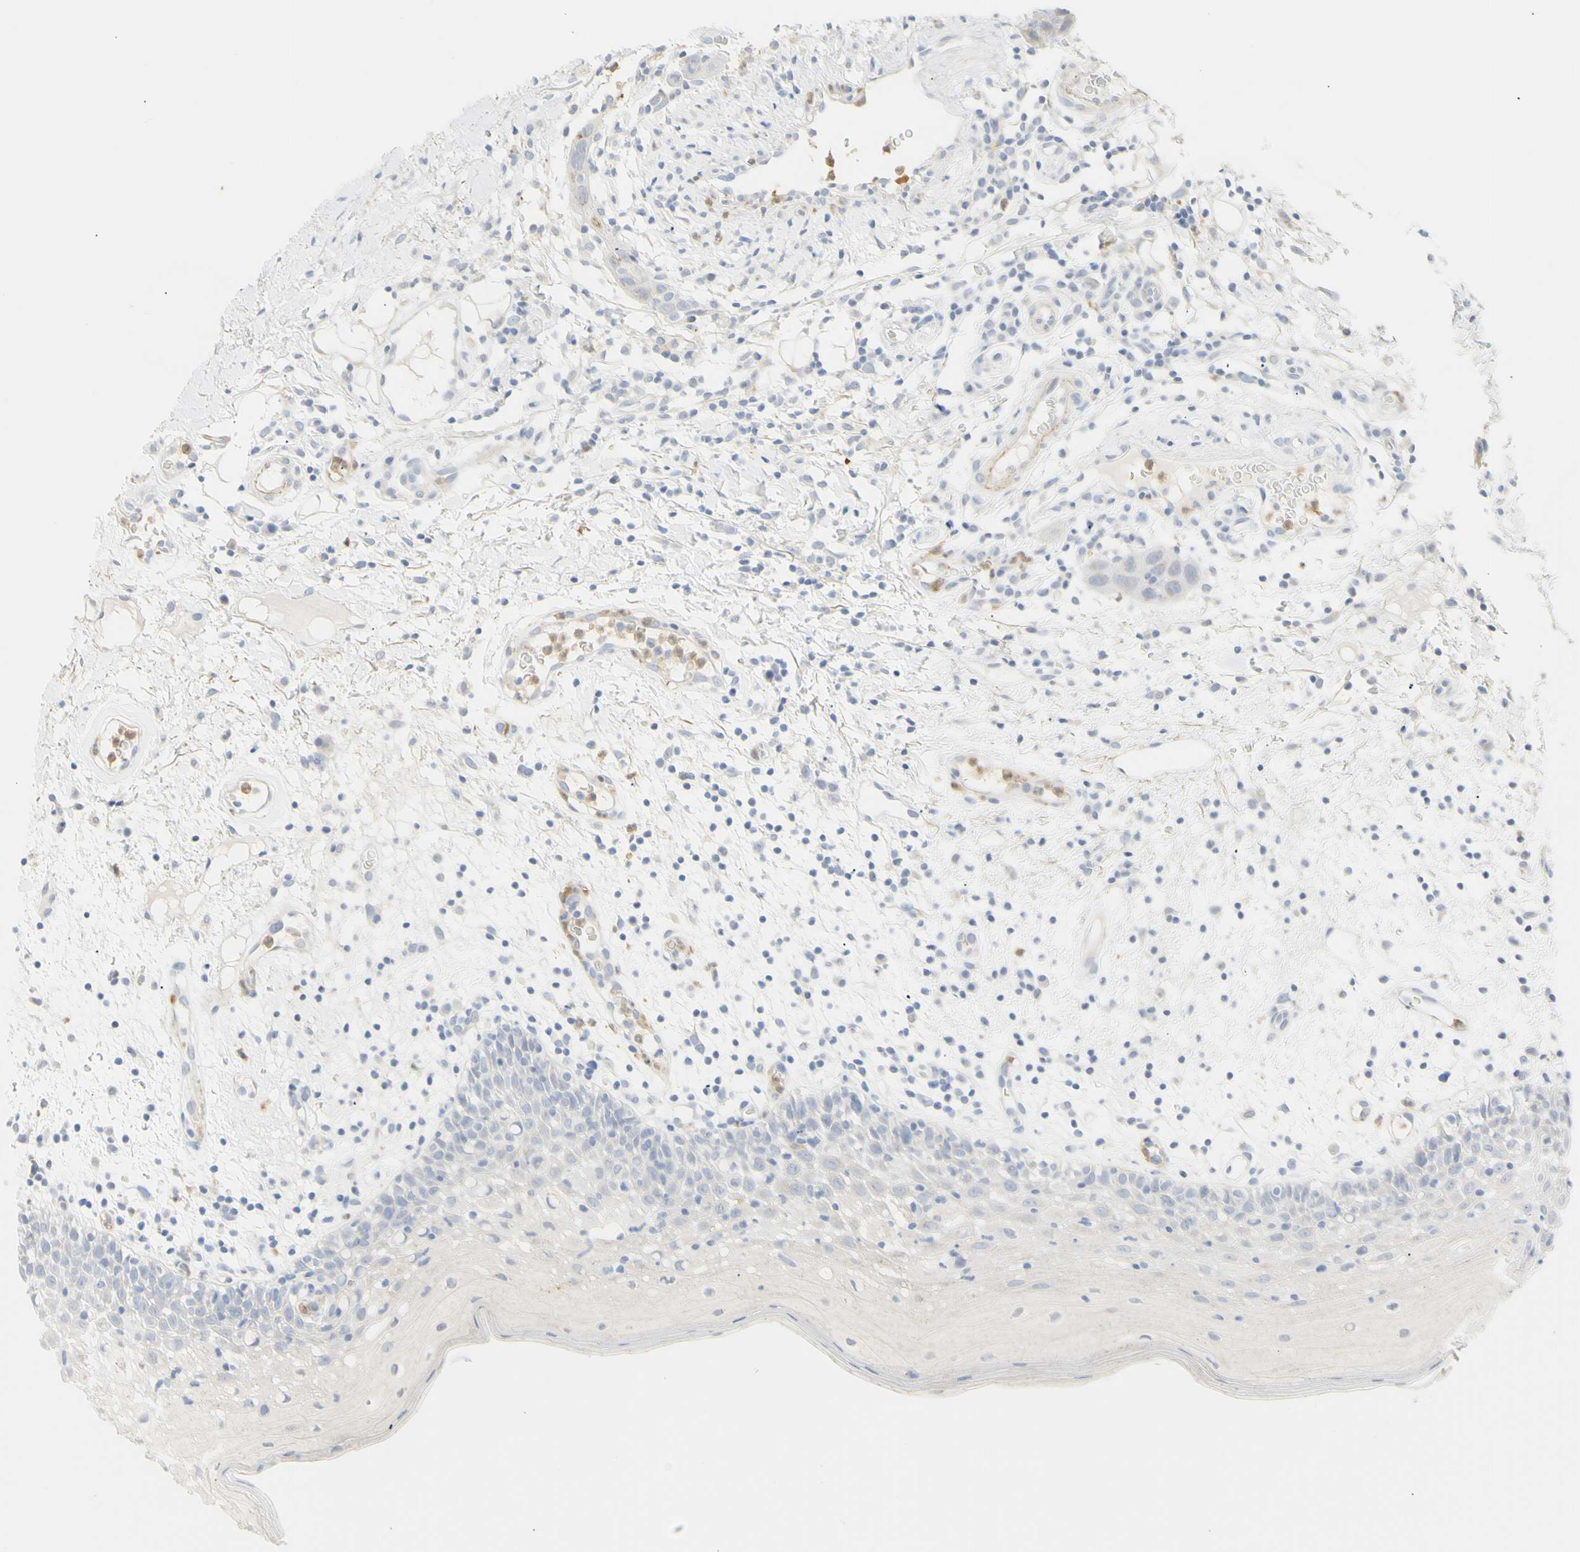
{"staining": {"intensity": "negative", "quantity": "none", "location": "none"}, "tissue": "oral mucosa", "cell_type": "Squamous epithelial cells", "image_type": "normal", "snomed": [{"axis": "morphology", "description": "Normal tissue, NOS"}, {"axis": "morphology", "description": "Squamous cell carcinoma, NOS"}, {"axis": "topography", "description": "Skeletal muscle"}, {"axis": "topography", "description": "Oral tissue"}], "caption": "An immunohistochemistry image of normal oral mucosa is shown. There is no staining in squamous epithelial cells of oral mucosa.", "gene": "B4GALNT3", "patient": {"sex": "male", "age": 71}}